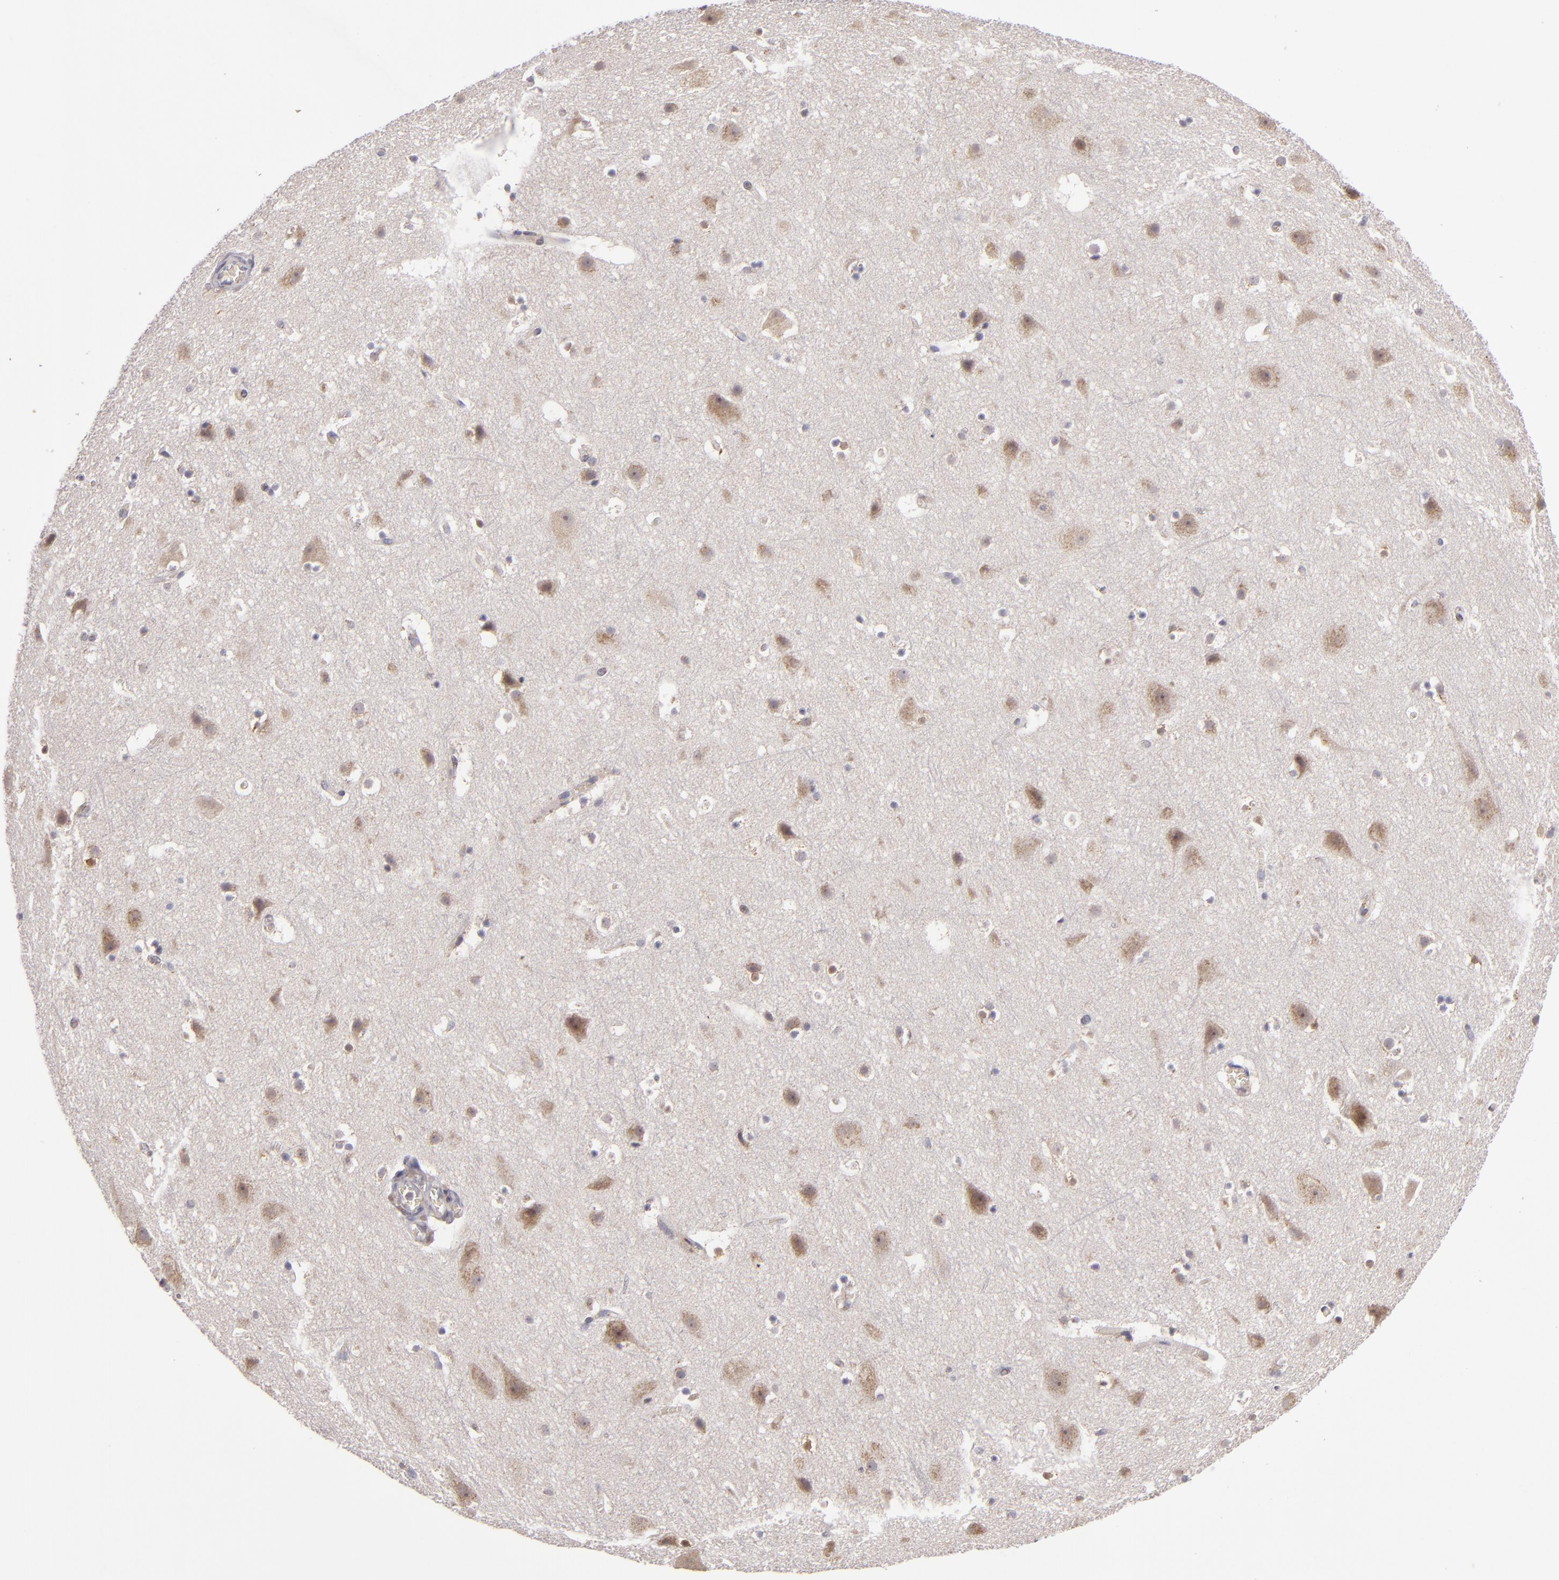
{"staining": {"intensity": "negative", "quantity": "none", "location": "none"}, "tissue": "cerebral cortex", "cell_type": "Endothelial cells", "image_type": "normal", "snomed": [{"axis": "morphology", "description": "Normal tissue, NOS"}, {"axis": "topography", "description": "Cerebral cortex"}], "caption": "Immunohistochemistry image of normal cerebral cortex stained for a protein (brown), which shows no positivity in endothelial cells.", "gene": "SH2D4A", "patient": {"sex": "male", "age": 45}}